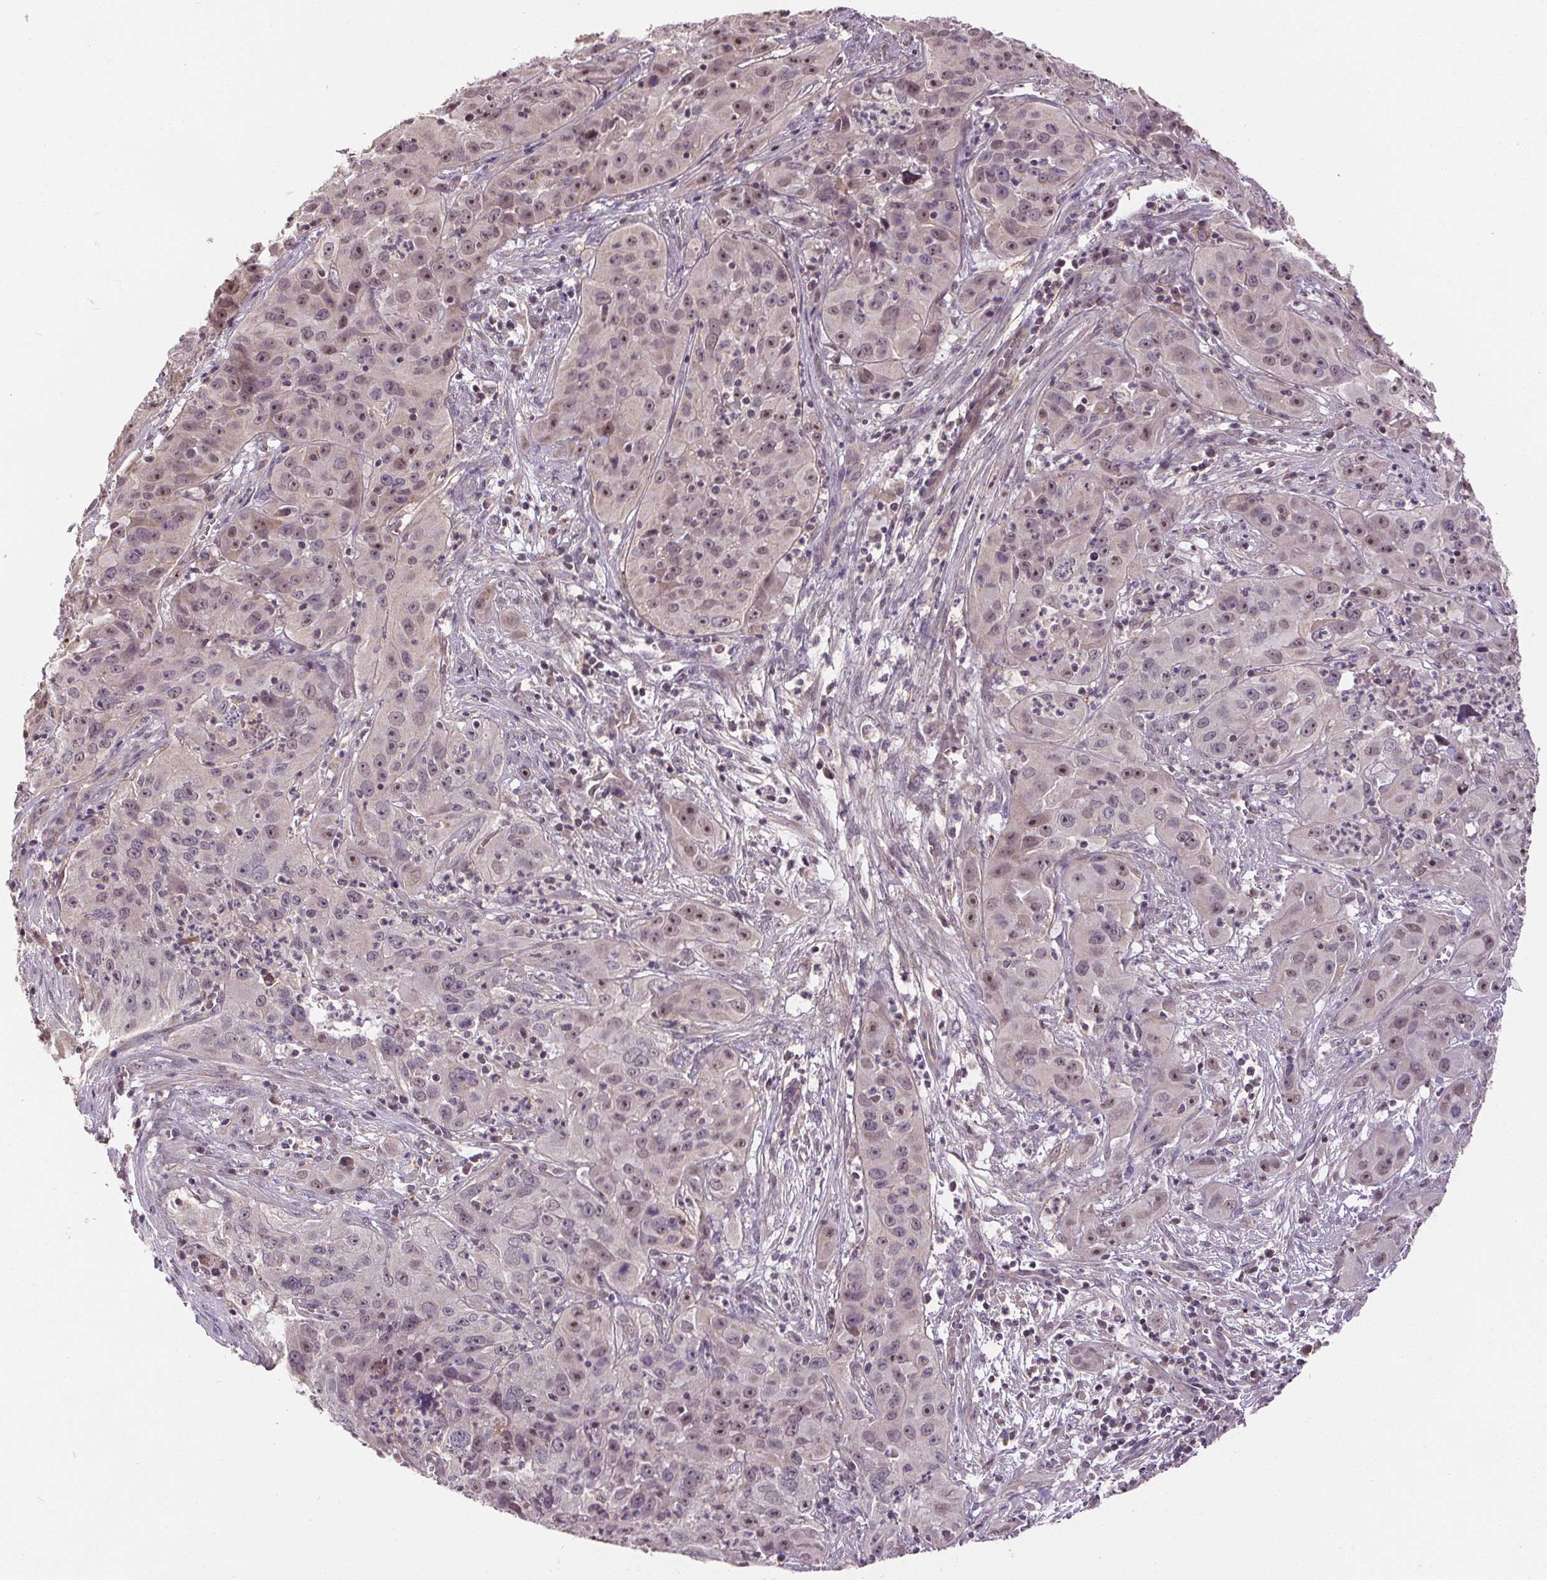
{"staining": {"intensity": "weak", "quantity": "25%-75%", "location": "nuclear"}, "tissue": "cervical cancer", "cell_type": "Tumor cells", "image_type": "cancer", "snomed": [{"axis": "morphology", "description": "Squamous cell carcinoma, NOS"}, {"axis": "topography", "description": "Cervix"}], "caption": "The micrograph reveals staining of cervical cancer, revealing weak nuclear protein positivity (brown color) within tumor cells.", "gene": "KIAA0232", "patient": {"sex": "female", "age": 32}}